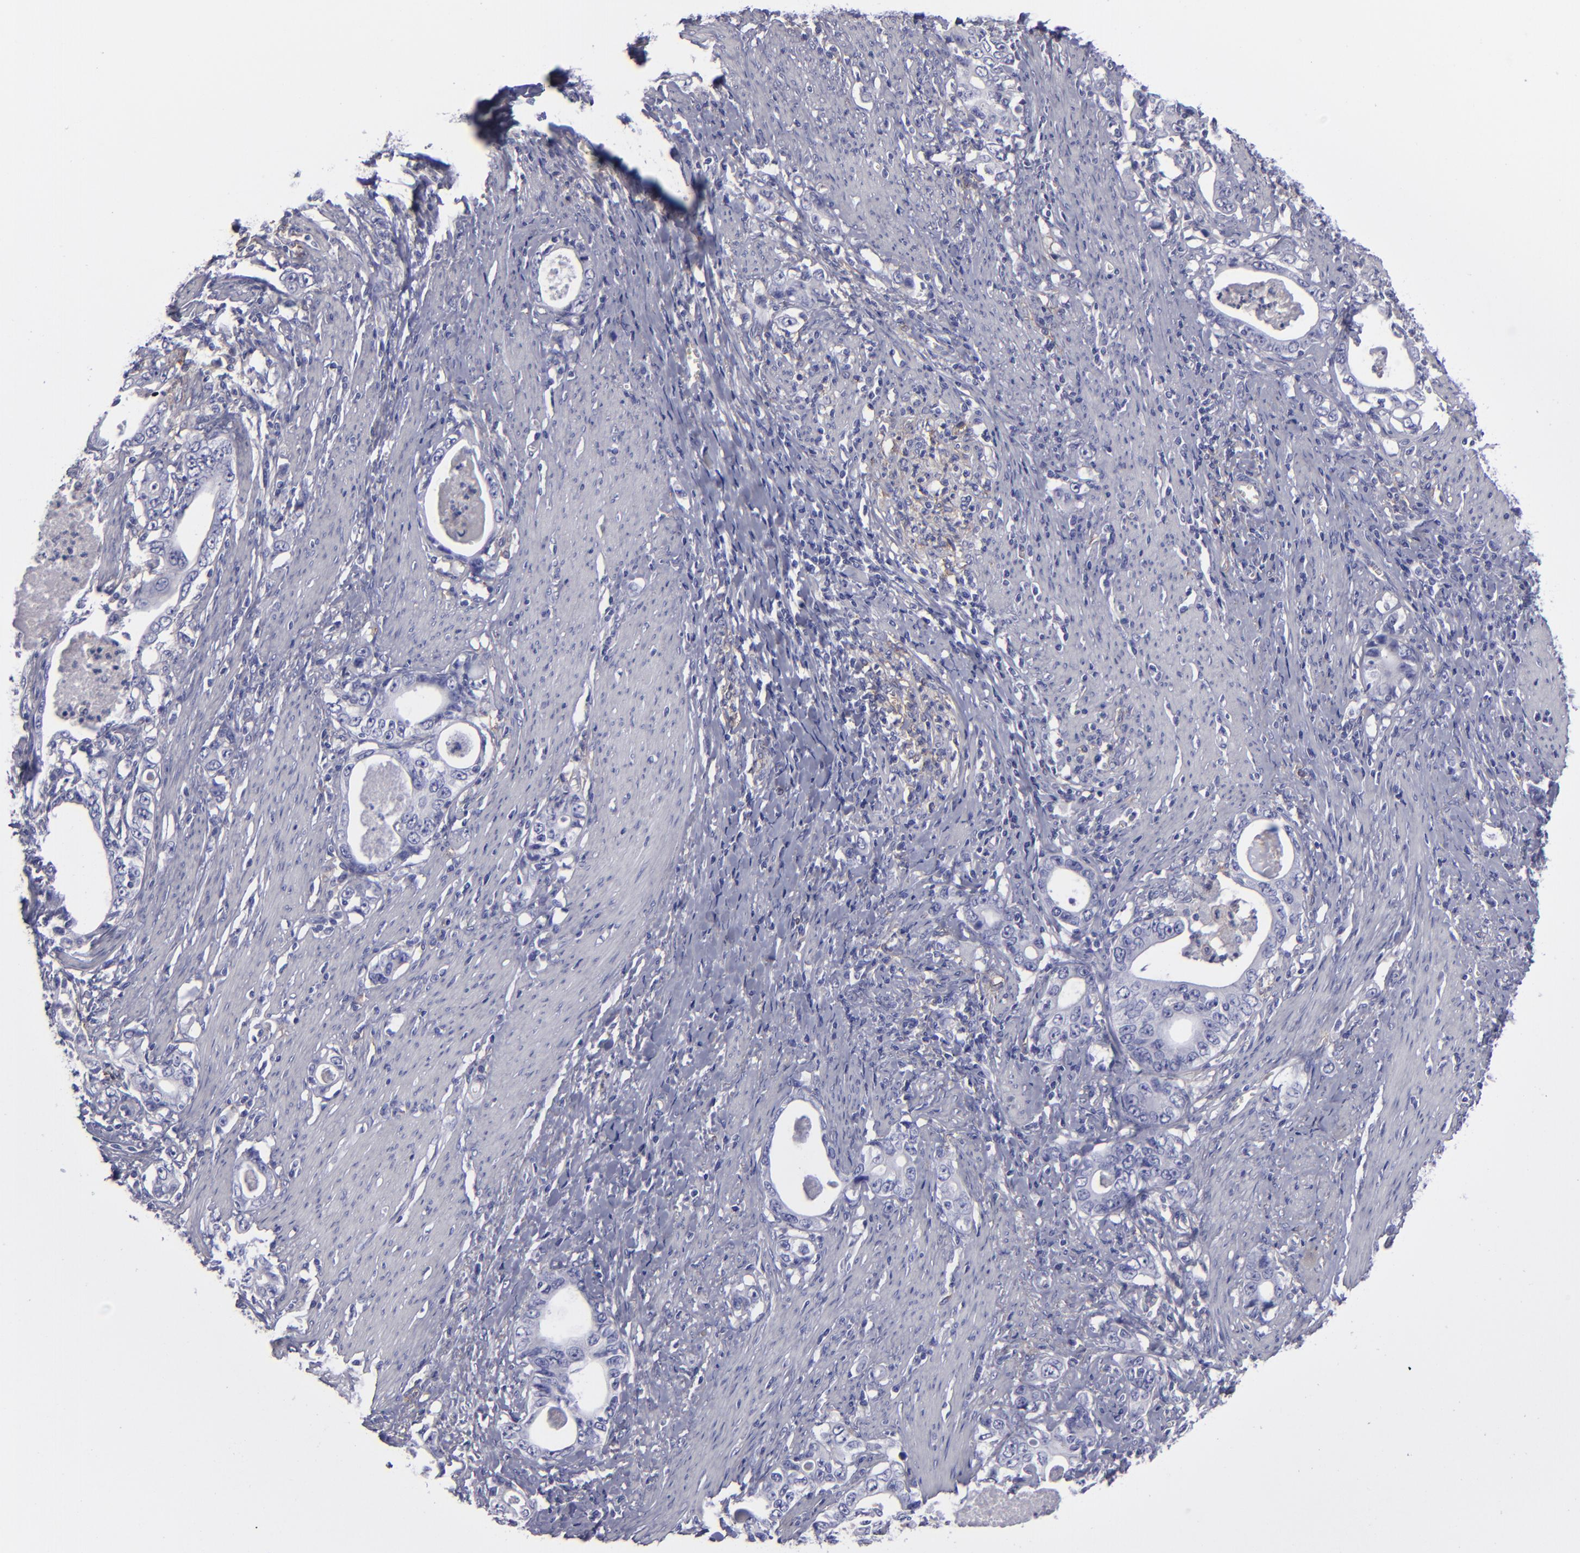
{"staining": {"intensity": "negative", "quantity": "none", "location": "none"}, "tissue": "stomach cancer", "cell_type": "Tumor cells", "image_type": "cancer", "snomed": [{"axis": "morphology", "description": "Adenocarcinoma, NOS"}, {"axis": "topography", "description": "Stomach, lower"}], "caption": "Stomach adenocarcinoma stained for a protein using immunohistochemistry (IHC) exhibits no positivity tumor cells.", "gene": "ANPEP", "patient": {"sex": "female", "age": 72}}